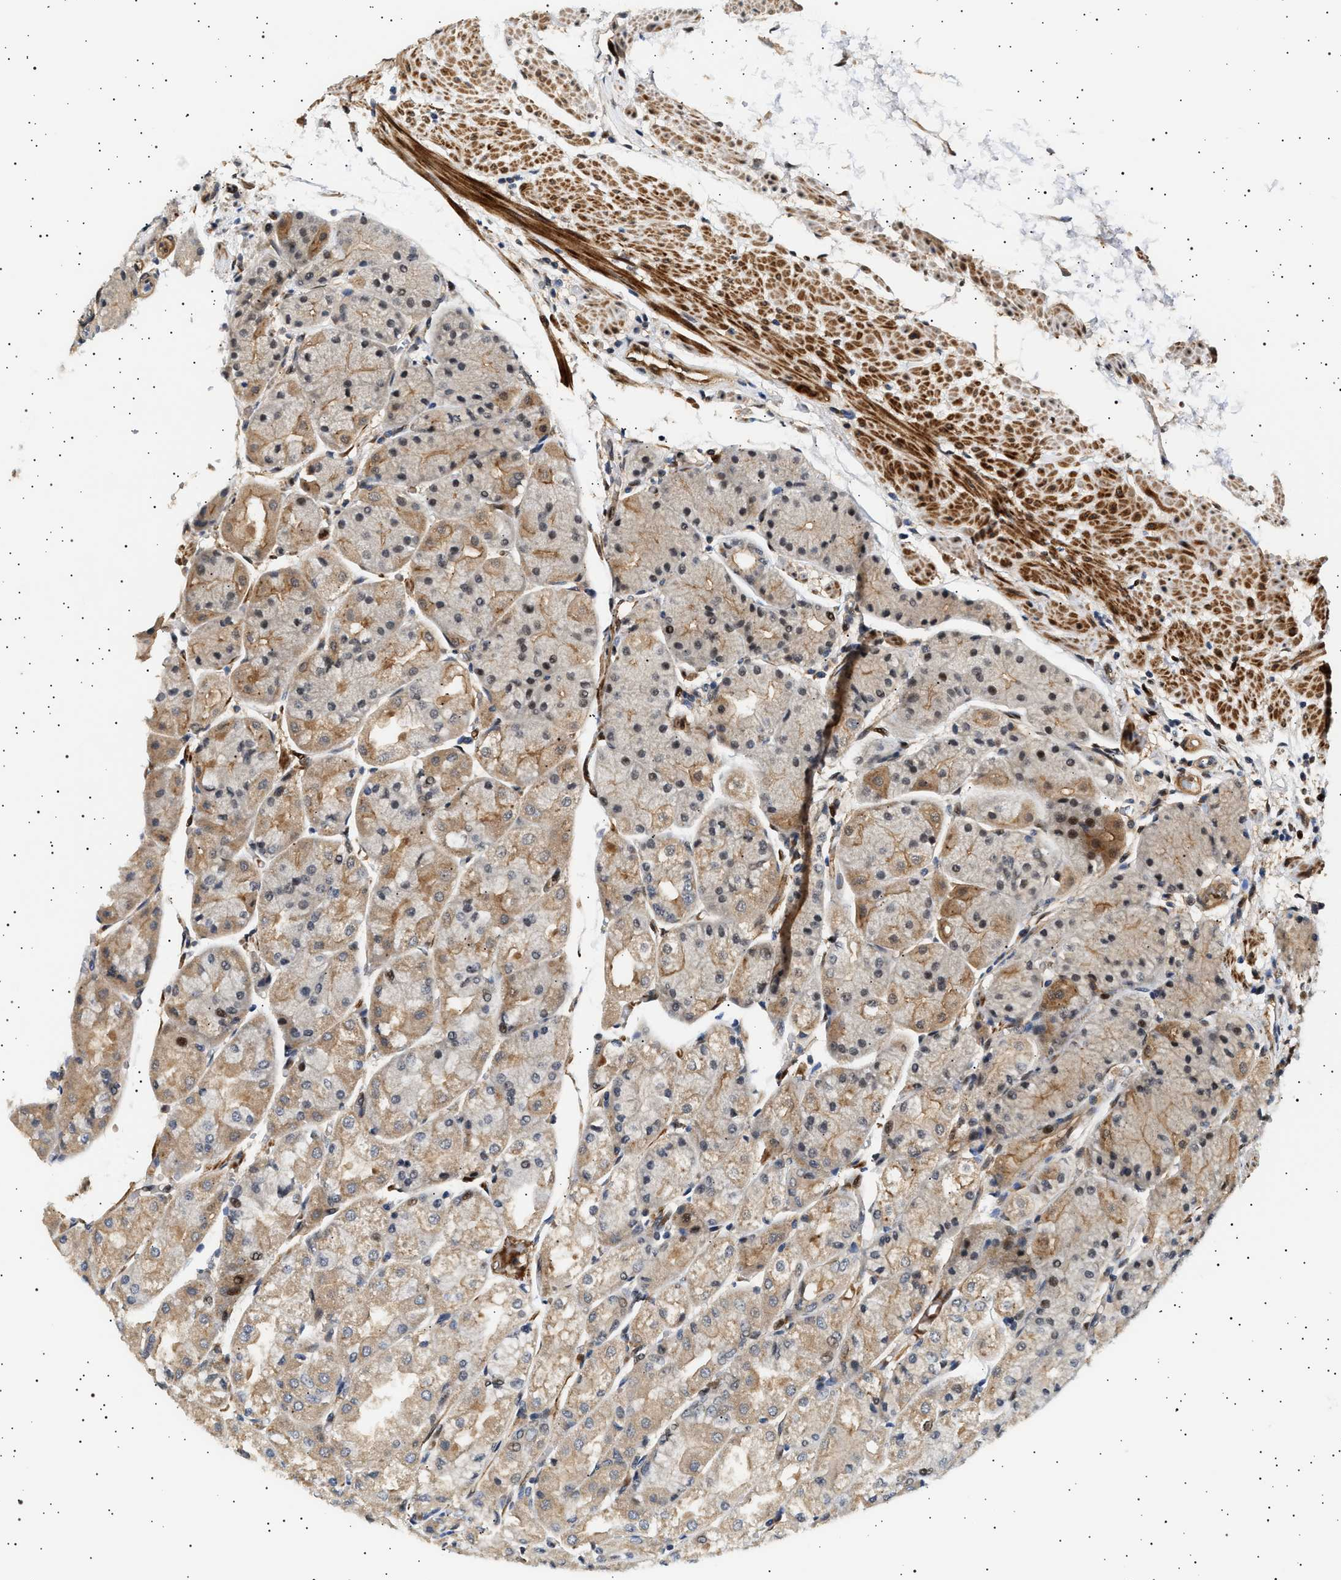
{"staining": {"intensity": "moderate", "quantity": "25%-75%", "location": "cytoplasmic/membranous,nuclear"}, "tissue": "stomach", "cell_type": "Glandular cells", "image_type": "normal", "snomed": [{"axis": "morphology", "description": "Normal tissue, NOS"}, {"axis": "topography", "description": "Stomach, upper"}], "caption": "Glandular cells display medium levels of moderate cytoplasmic/membranous,nuclear expression in approximately 25%-75% of cells in benign human stomach. The staining was performed using DAB (3,3'-diaminobenzidine) to visualize the protein expression in brown, while the nuclei were stained in blue with hematoxylin (Magnification: 20x).", "gene": "BAG3", "patient": {"sex": "male", "age": 72}}